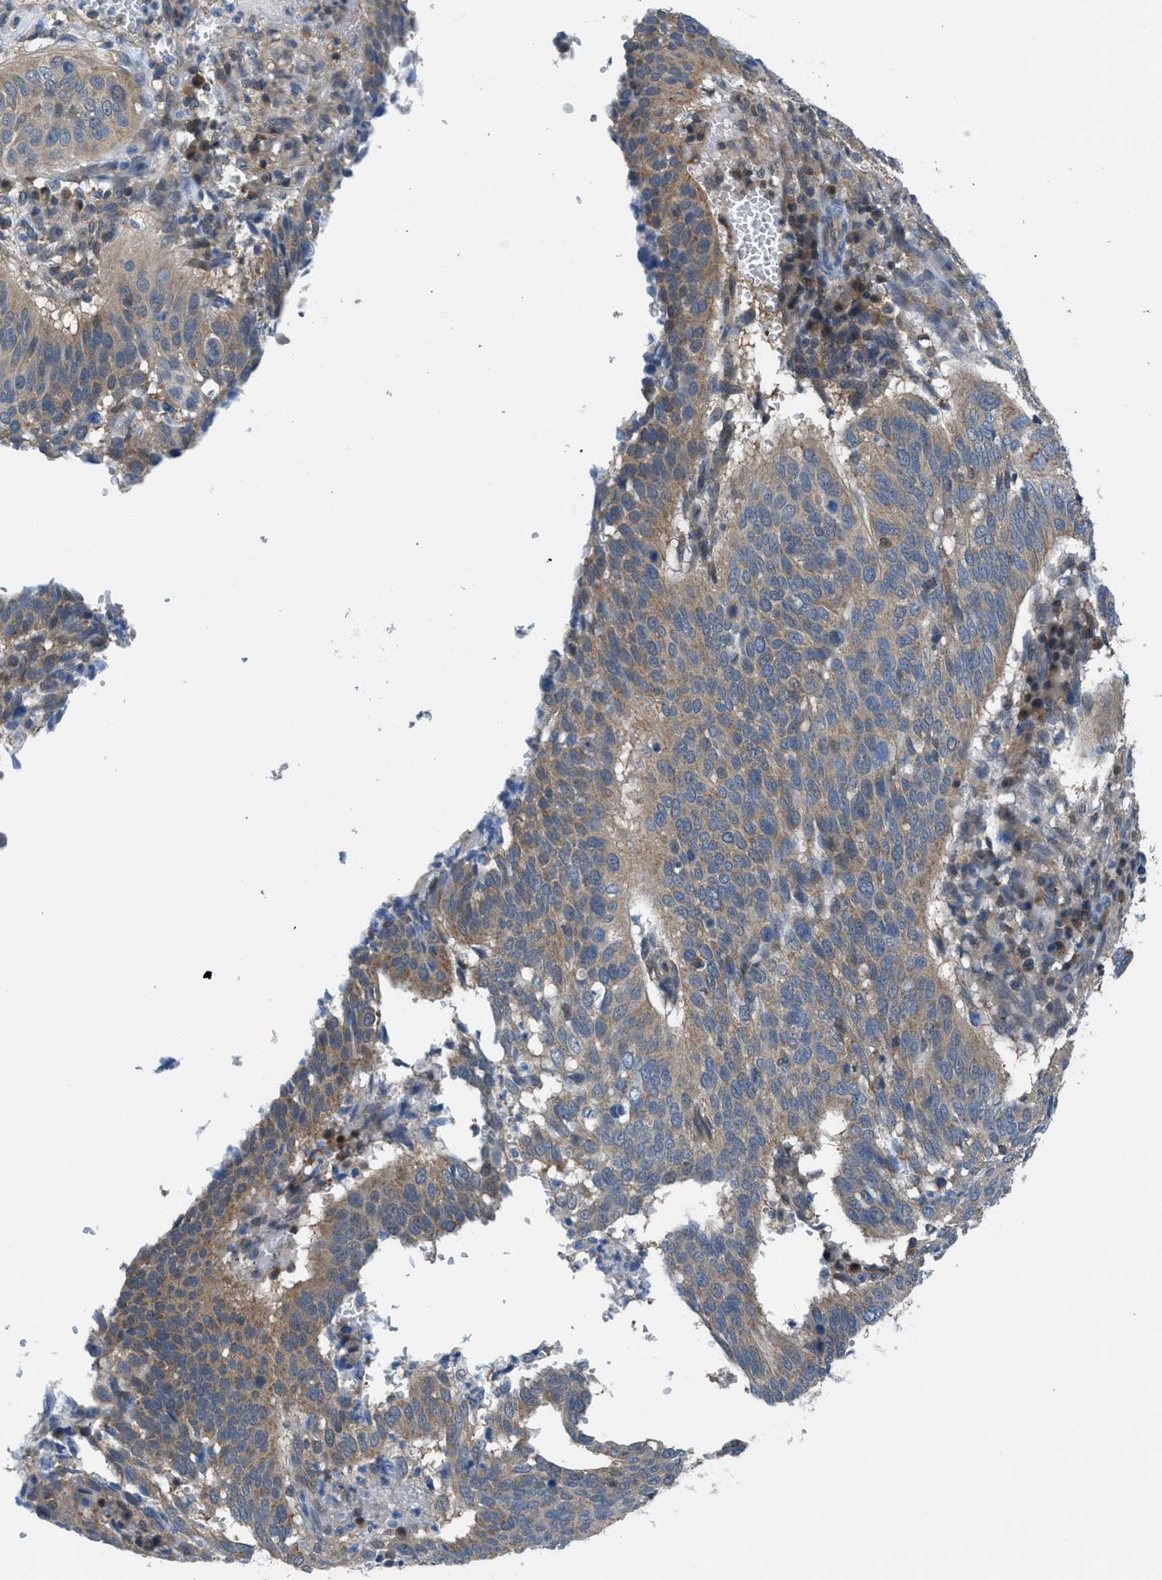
{"staining": {"intensity": "moderate", "quantity": ">75%", "location": "cytoplasmic/membranous"}, "tissue": "cervical cancer", "cell_type": "Tumor cells", "image_type": "cancer", "snomed": [{"axis": "morphology", "description": "Normal tissue, NOS"}, {"axis": "morphology", "description": "Squamous cell carcinoma, NOS"}, {"axis": "topography", "description": "Cervix"}], "caption": "Immunohistochemistry (IHC) image of cervical cancer stained for a protein (brown), which reveals medium levels of moderate cytoplasmic/membranous positivity in about >75% of tumor cells.", "gene": "PIP5K1C", "patient": {"sex": "female", "age": 39}}